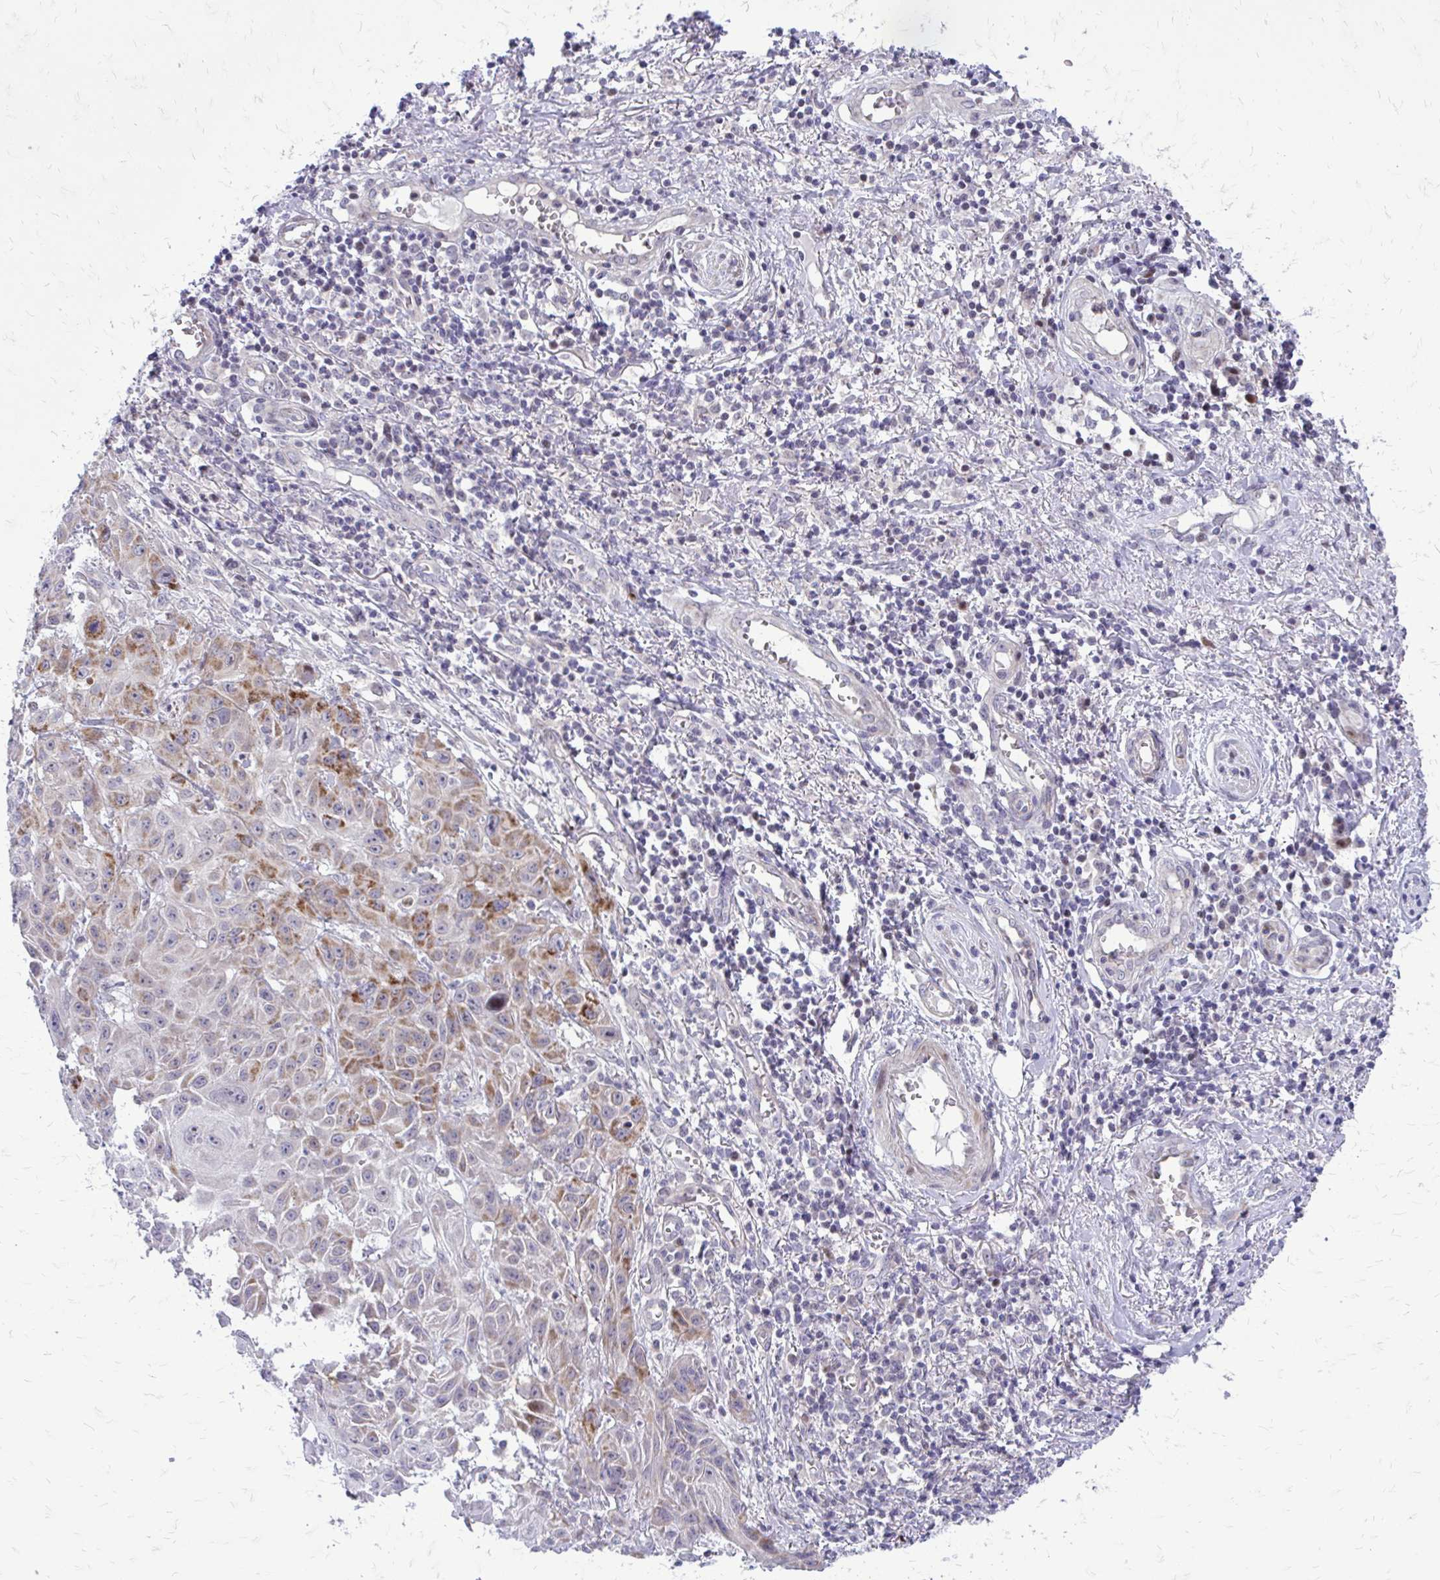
{"staining": {"intensity": "moderate", "quantity": "25%-75%", "location": "cytoplasmic/membranous"}, "tissue": "skin cancer", "cell_type": "Tumor cells", "image_type": "cancer", "snomed": [{"axis": "morphology", "description": "Squamous cell carcinoma, NOS"}, {"axis": "topography", "description": "Skin"}, {"axis": "topography", "description": "Vulva"}], "caption": "High-magnification brightfield microscopy of squamous cell carcinoma (skin) stained with DAB (brown) and counterstained with hematoxylin (blue). tumor cells exhibit moderate cytoplasmic/membranous positivity is present in about25%-75% of cells.", "gene": "PPDPFL", "patient": {"sex": "female", "age": 71}}